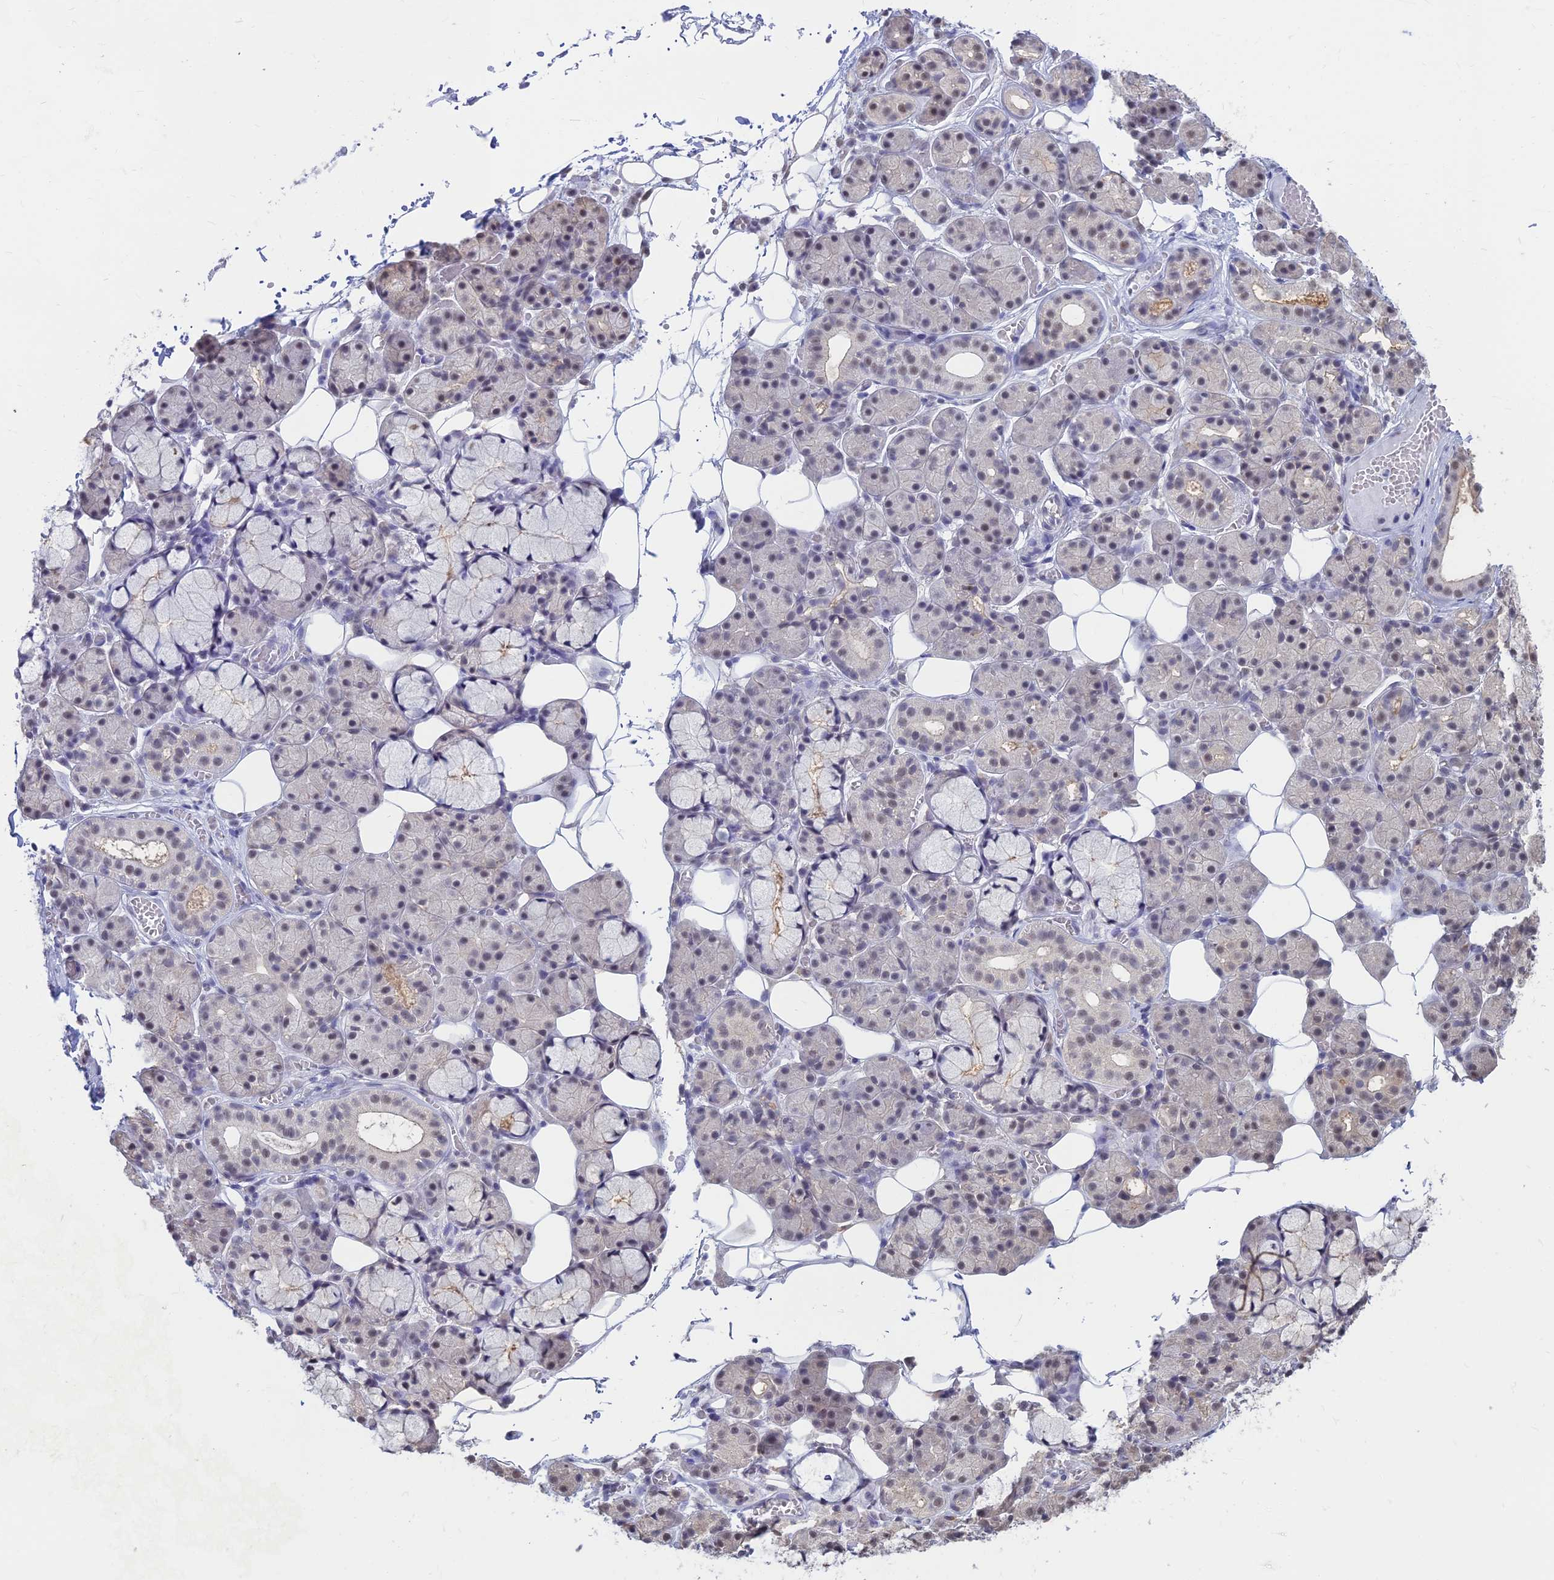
{"staining": {"intensity": "weak", "quantity": "25%-75%", "location": "nuclear"}, "tissue": "salivary gland", "cell_type": "Glandular cells", "image_type": "normal", "snomed": [{"axis": "morphology", "description": "Normal tissue, NOS"}, {"axis": "topography", "description": "Salivary gland"}], "caption": "Immunohistochemical staining of benign human salivary gland exhibits low levels of weak nuclear positivity in about 25%-75% of glandular cells.", "gene": "SRSF7", "patient": {"sex": "male", "age": 63}}